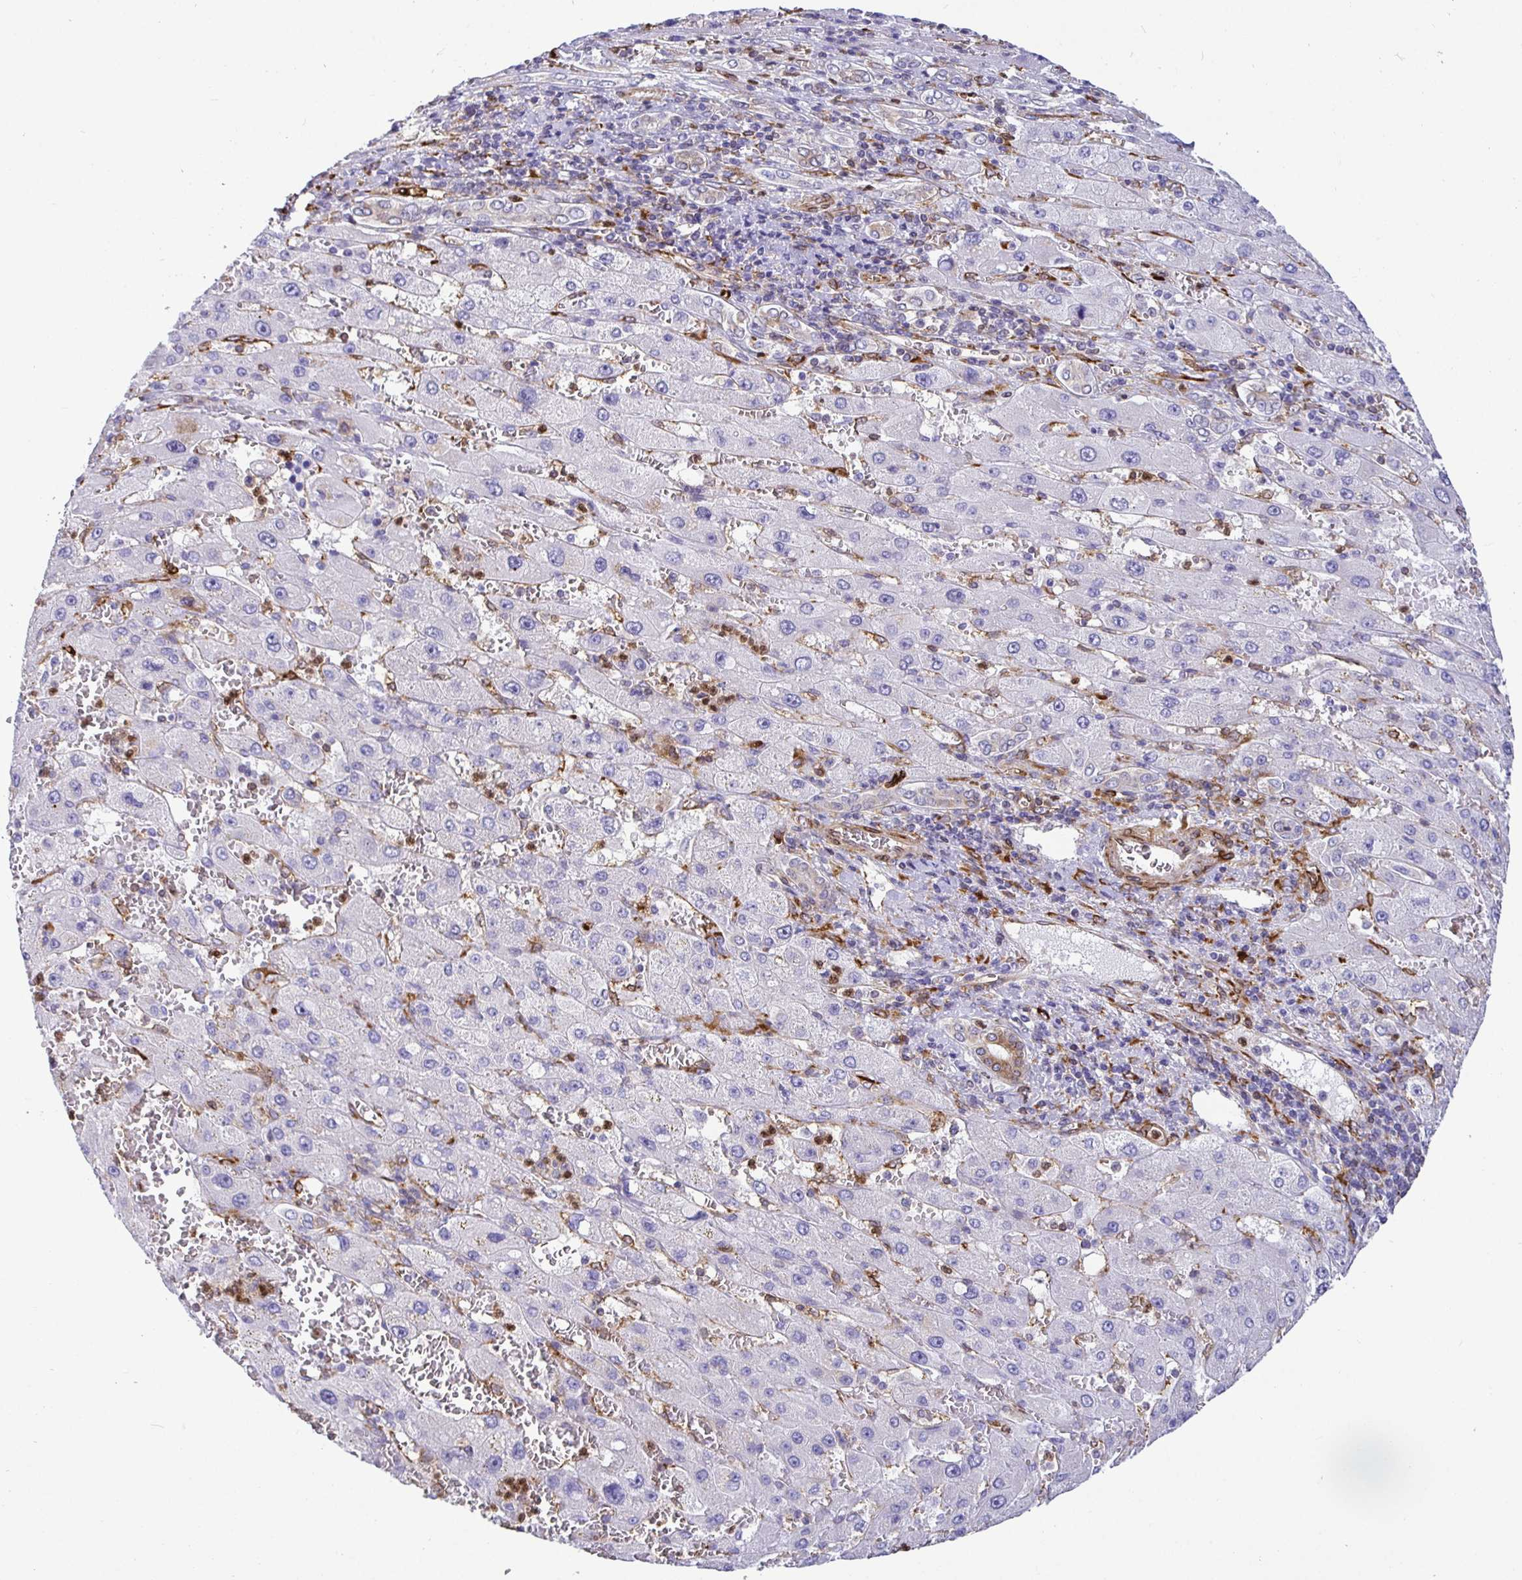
{"staining": {"intensity": "negative", "quantity": "none", "location": "none"}, "tissue": "liver cancer", "cell_type": "Tumor cells", "image_type": "cancer", "snomed": [{"axis": "morphology", "description": "Carcinoma, Hepatocellular, NOS"}, {"axis": "topography", "description": "Liver"}], "caption": "IHC photomicrograph of neoplastic tissue: liver hepatocellular carcinoma stained with DAB displays no significant protein staining in tumor cells.", "gene": "TP53I11", "patient": {"sex": "female", "age": 73}}